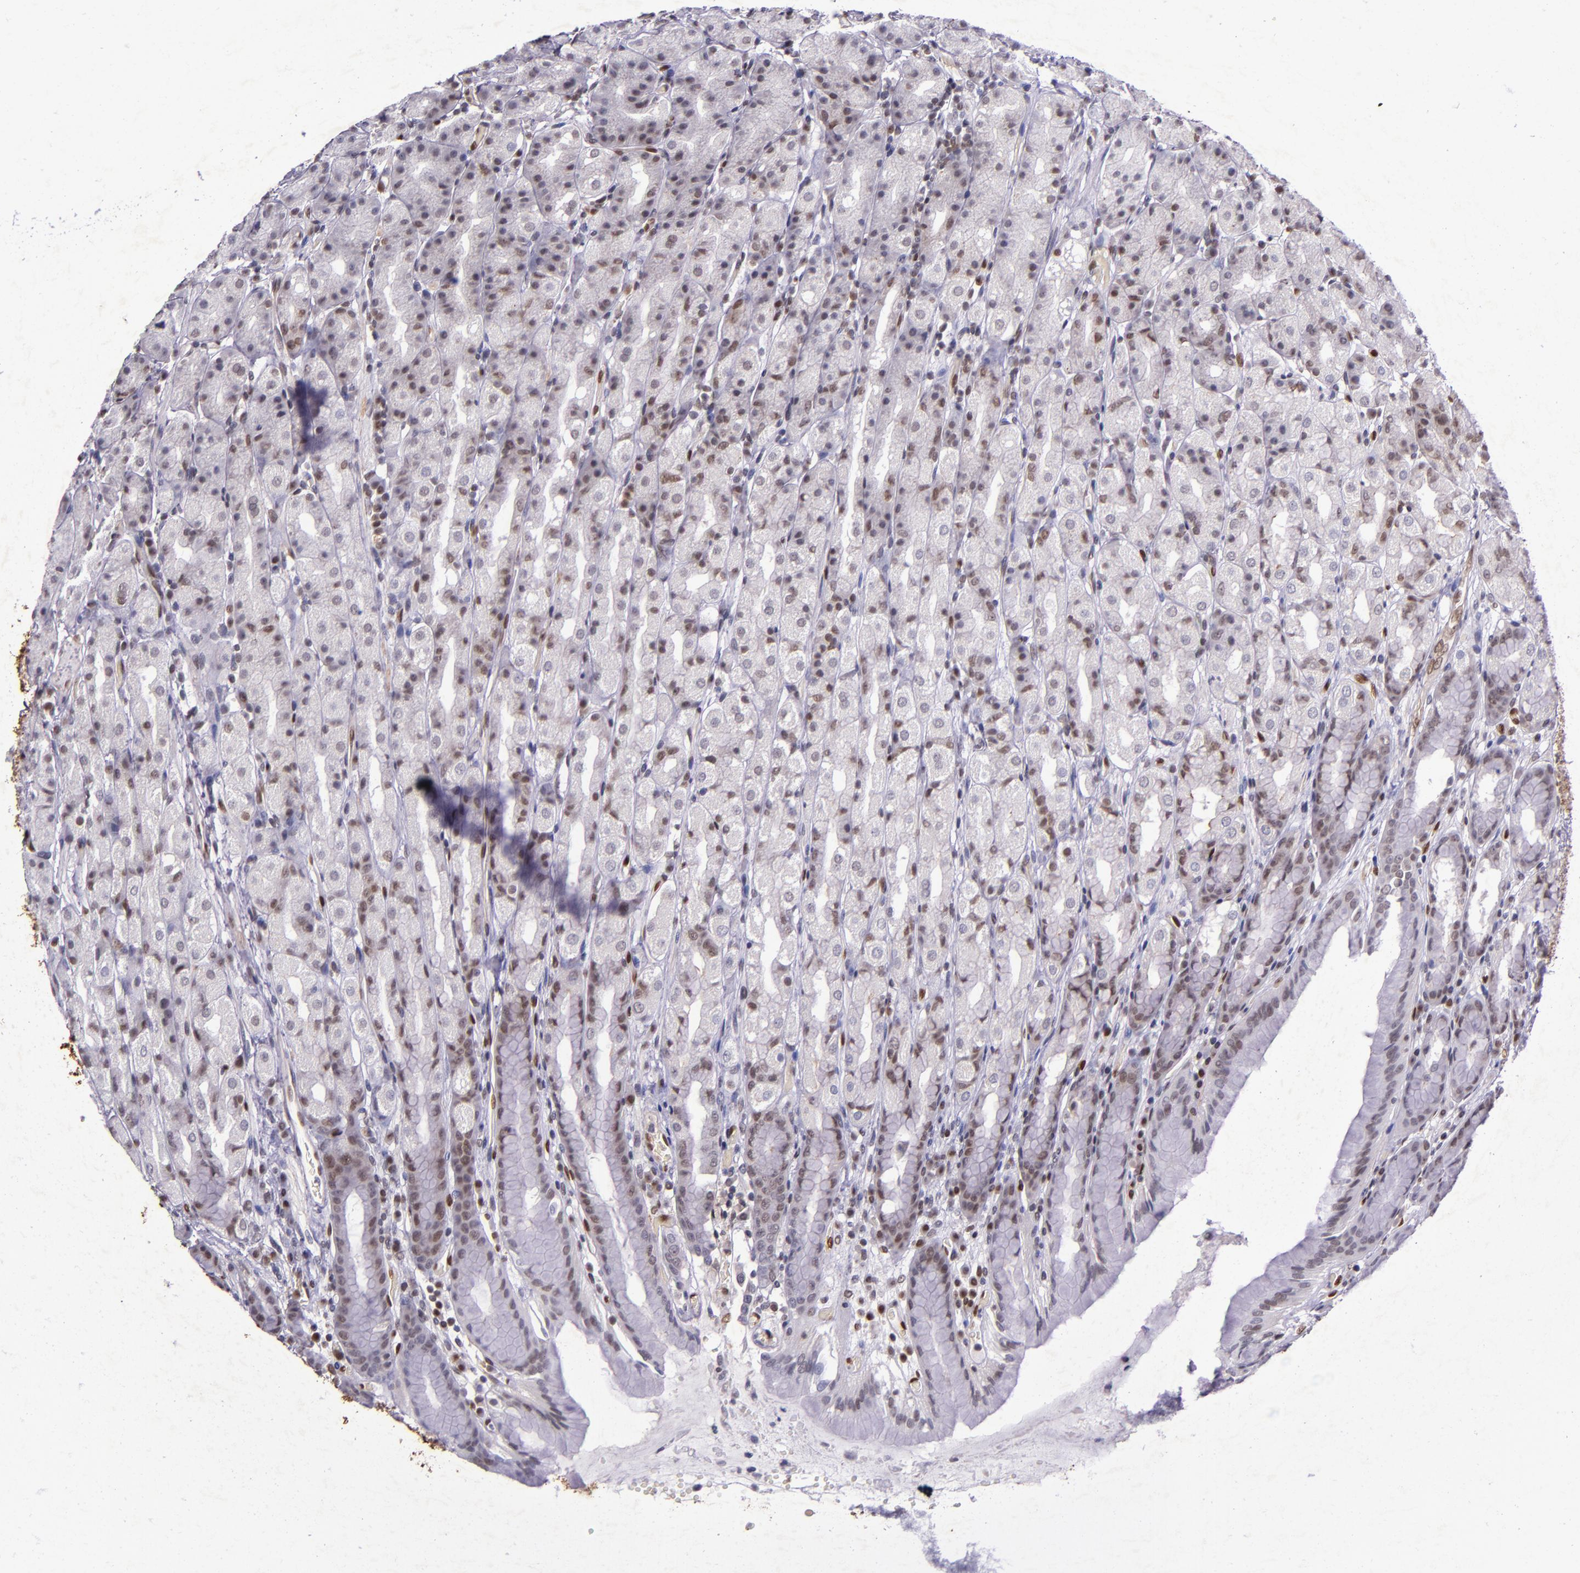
{"staining": {"intensity": "strong", "quantity": ">75%", "location": "cytoplasmic/membranous,nuclear"}, "tissue": "stomach", "cell_type": "Glandular cells", "image_type": "normal", "snomed": [{"axis": "morphology", "description": "Normal tissue, NOS"}, {"axis": "topography", "description": "Stomach, upper"}], "caption": "IHC (DAB (3,3'-diaminobenzidine)) staining of unremarkable stomach demonstrates strong cytoplasmic/membranous,nuclear protein staining in approximately >75% of glandular cells. The protein of interest is shown in brown color, while the nuclei are stained blue.", "gene": "MGMT", "patient": {"sex": "male", "age": 68}}